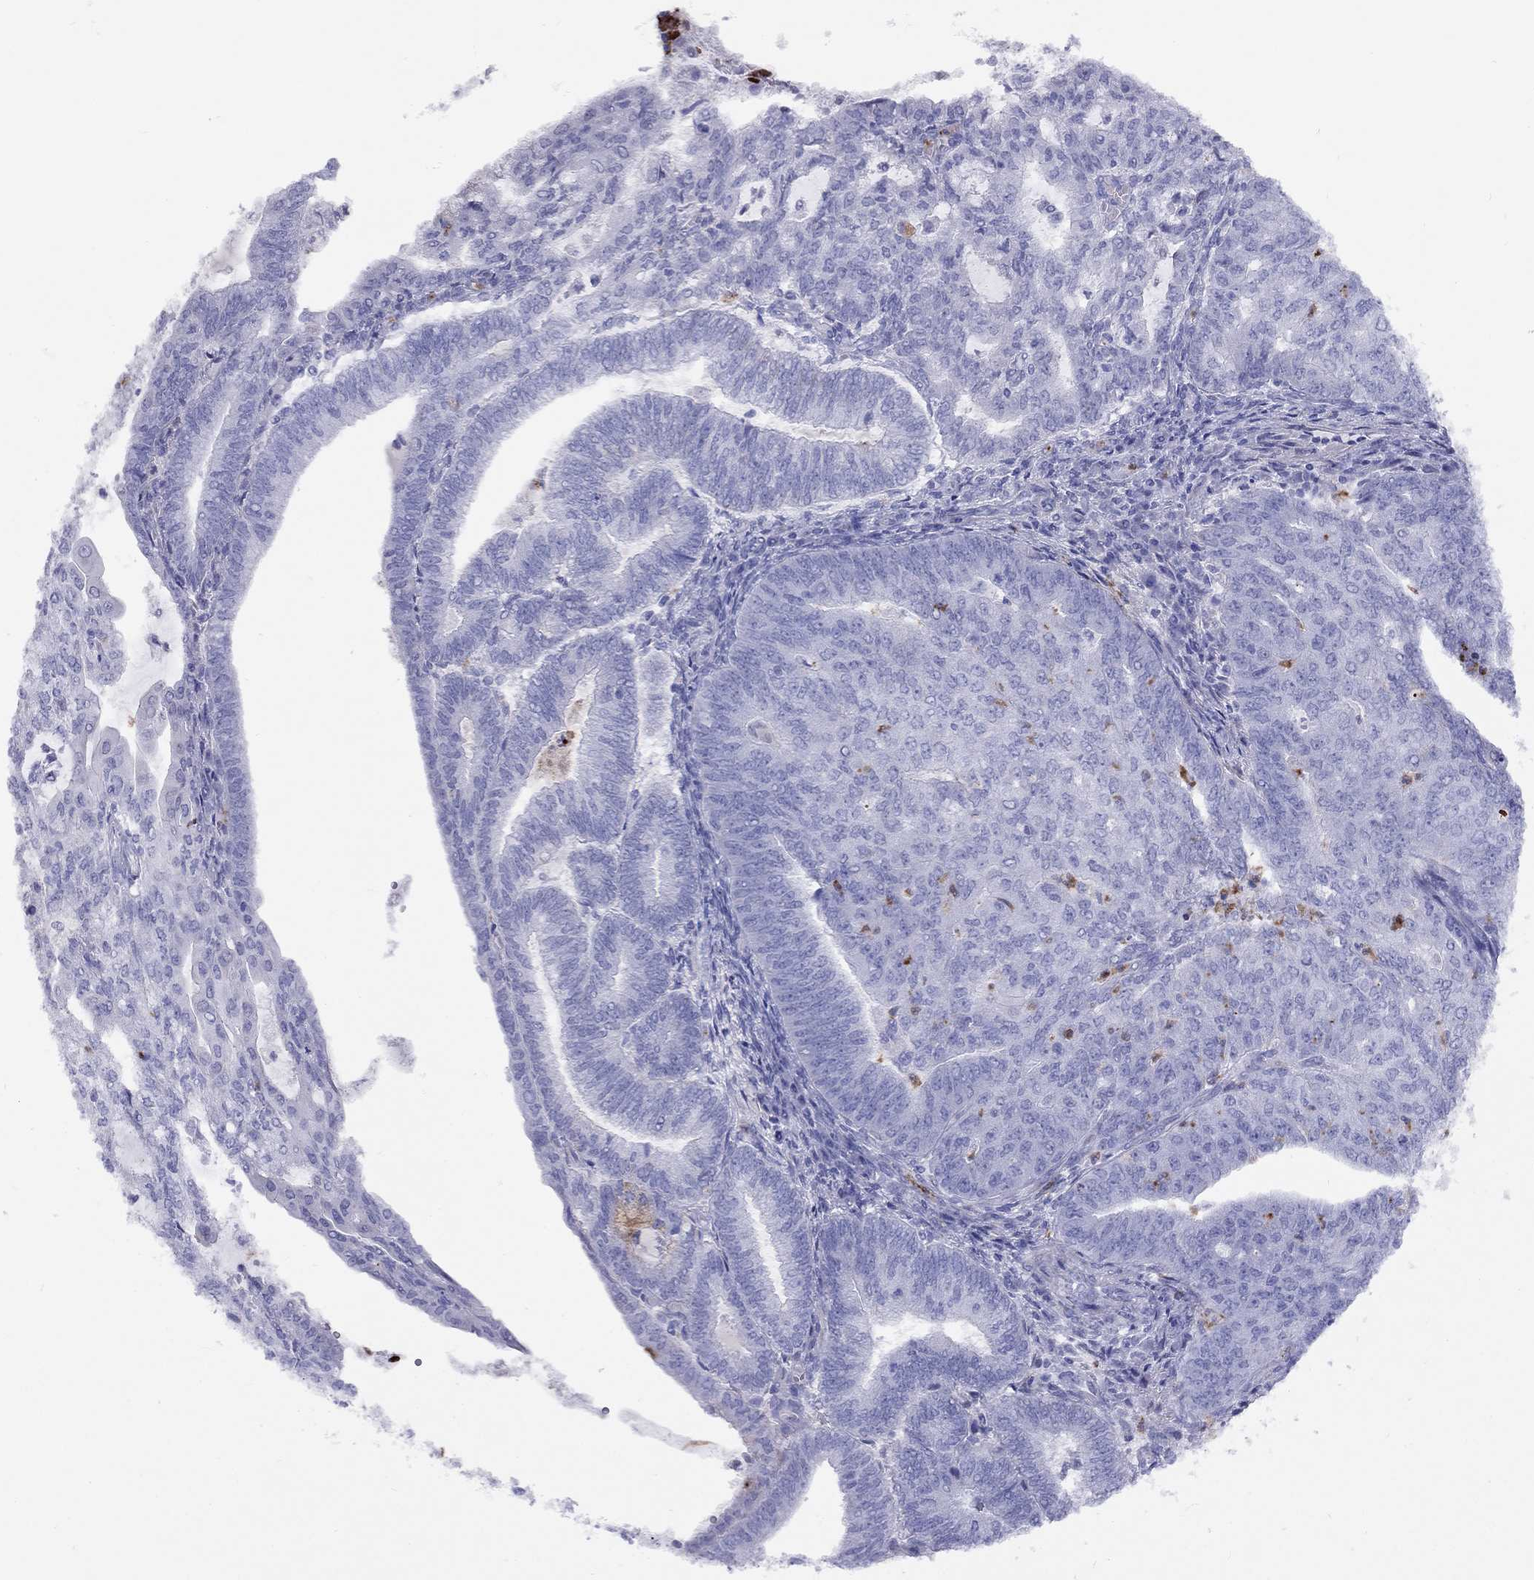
{"staining": {"intensity": "negative", "quantity": "none", "location": "none"}, "tissue": "endometrial cancer", "cell_type": "Tumor cells", "image_type": "cancer", "snomed": [{"axis": "morphology", "description": "Adenocarcinoma, NOS"}, {"axis": "topography", "description": "Endometrium"}], "caption": "DAB (3,3'-diaminobenzidine) immunohistochemical staining of human adenocarcinoma (endometrial) demonstrates no significant expression in tumor cells.", "gene": "SPINT4", "patient": {"sex": "female", "age": 82}}